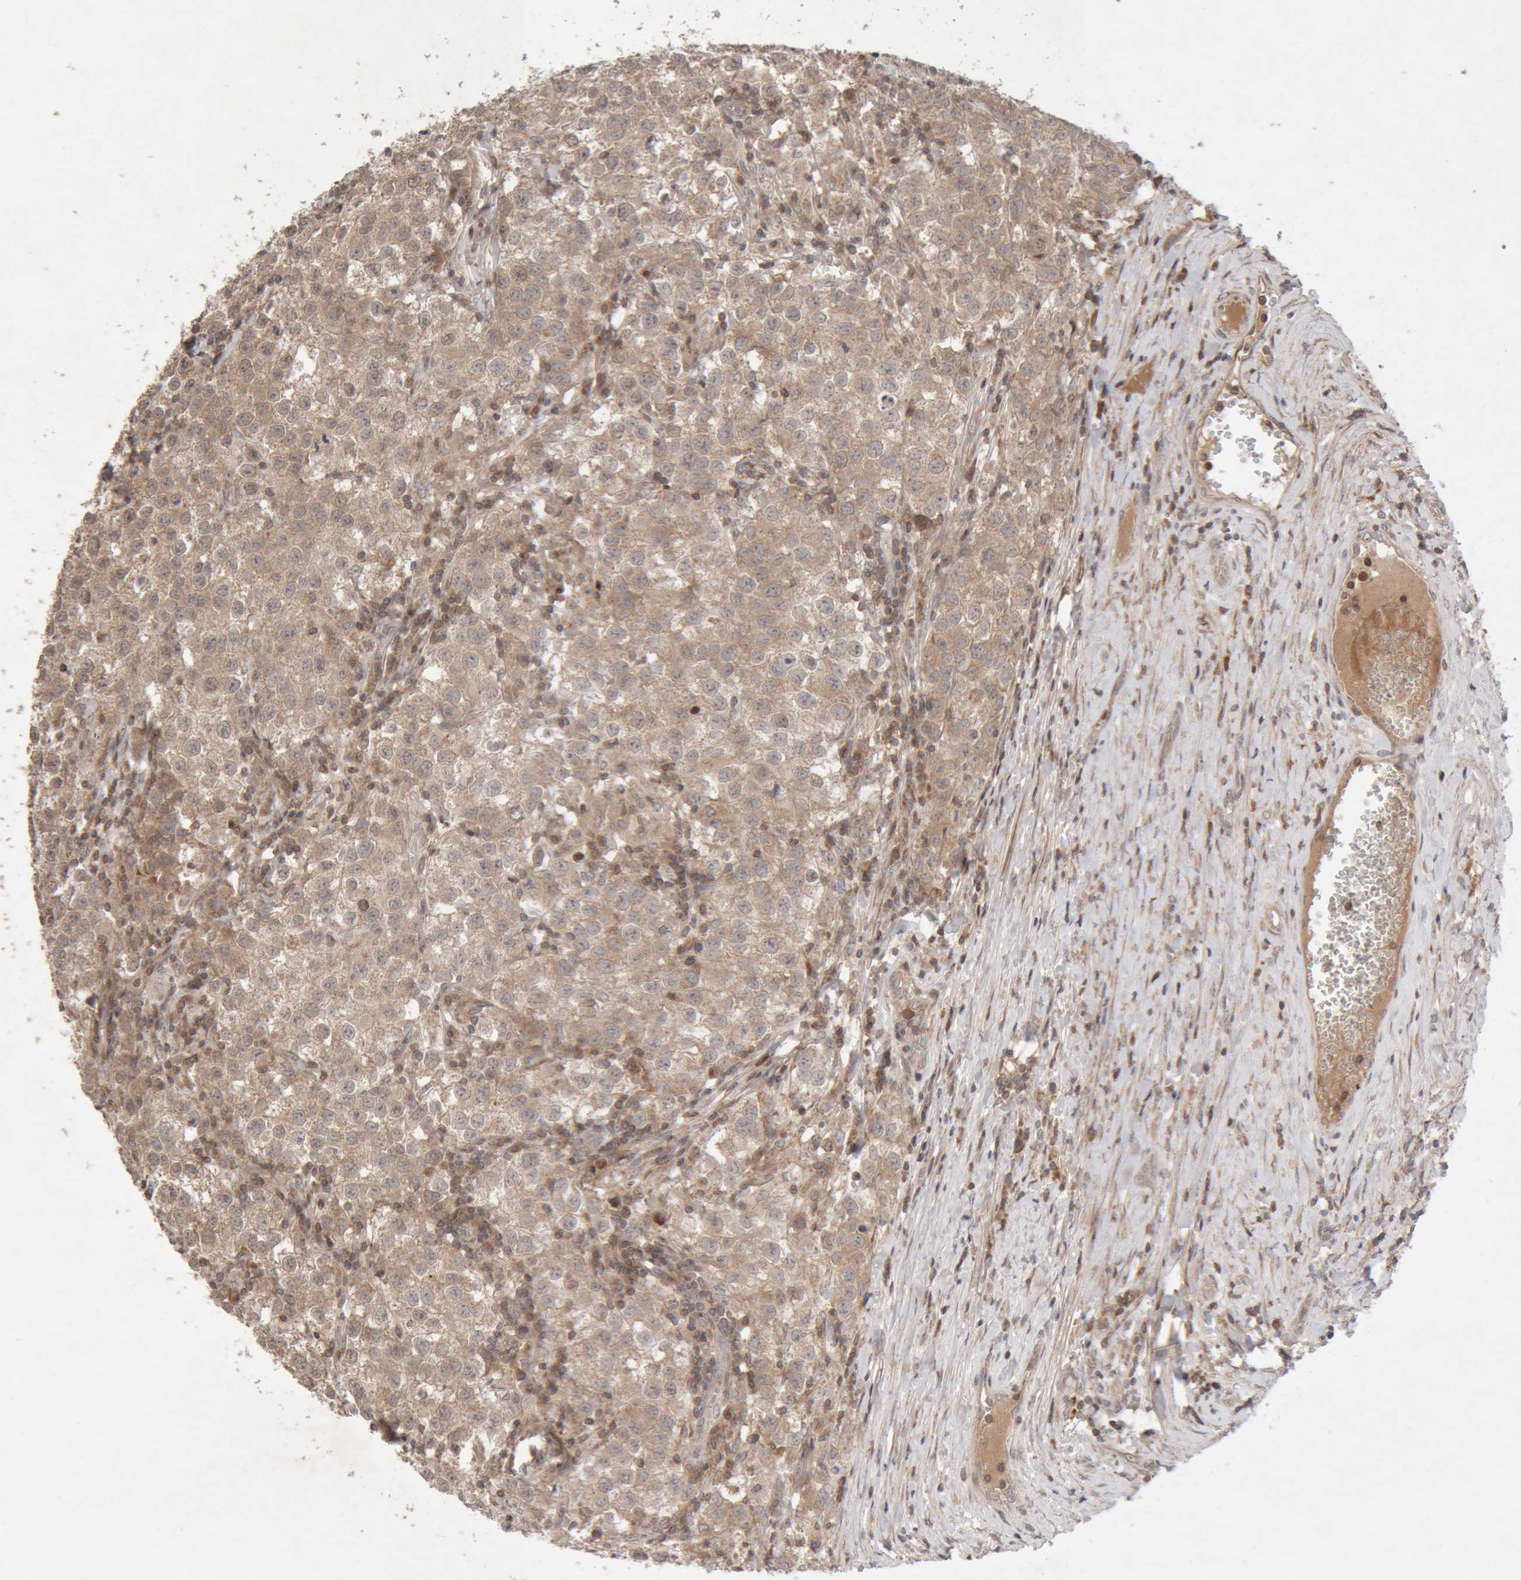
{"staining": {"intensity": "weak", "quantity": ">75%", "location": "cytoplasmic/membranous"}, "tissue": "testis cancer", "cell_type": "Tumor cells", "image_type": "cancer", "snomed": [{"axis": "morphology", "description": "Seminoma, NOS"}, {"axis": "morphology", "description": "Carcinoma, Embryonal, NOS"}, {"axis": "topography", "description": "Testis"}], "caption": "Human seminoma (testis) stained with a protein marker exhibits weak staining in tumor cells.", "gene": "KIF21B", "patient": {"sex": "male", "age": 43}}